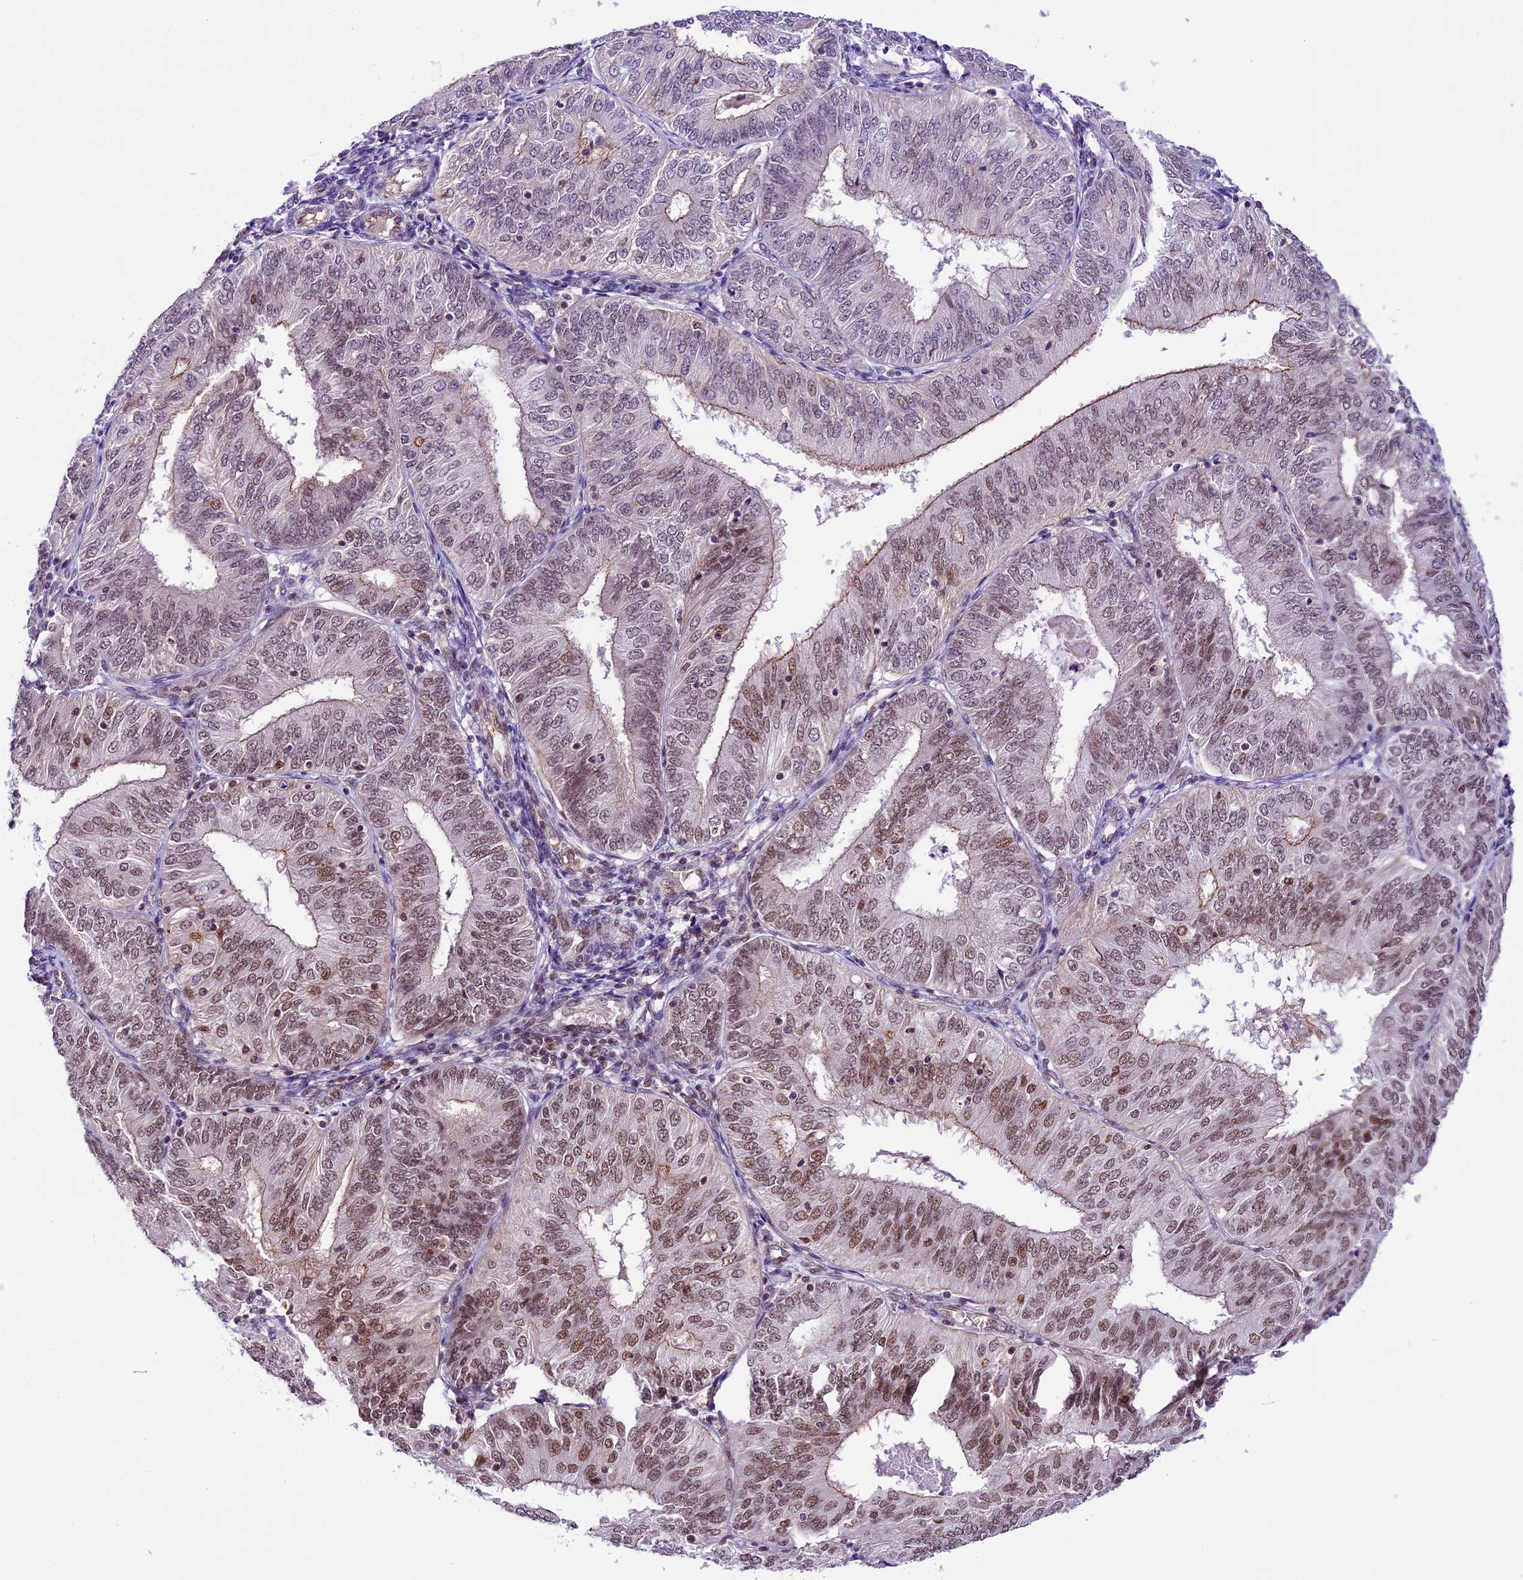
{"staining": {"intensity": "moderate", "quantity": "25%-75%", "location": "cytoplasmic/membranous,nuclear"}, "tissue": "endometrial cancer", "cell_type": "Tumor cells", "image_type": "cancer", "snomed": [{"axis": "morphology", "description": "Adenocarcinoma, NOS"}, {"axis": "topography", "description": "Endometrium"}], "caption": "DAB immunohistochemical staining of human adenocarcinoma (endometrial) shows moderate cytoplasmic/membranous and nuclear protein expression in about 25%-75% of tumor cells.", "gene": "SHKBP1", "patient": {"sex": "female", "age": 58}}